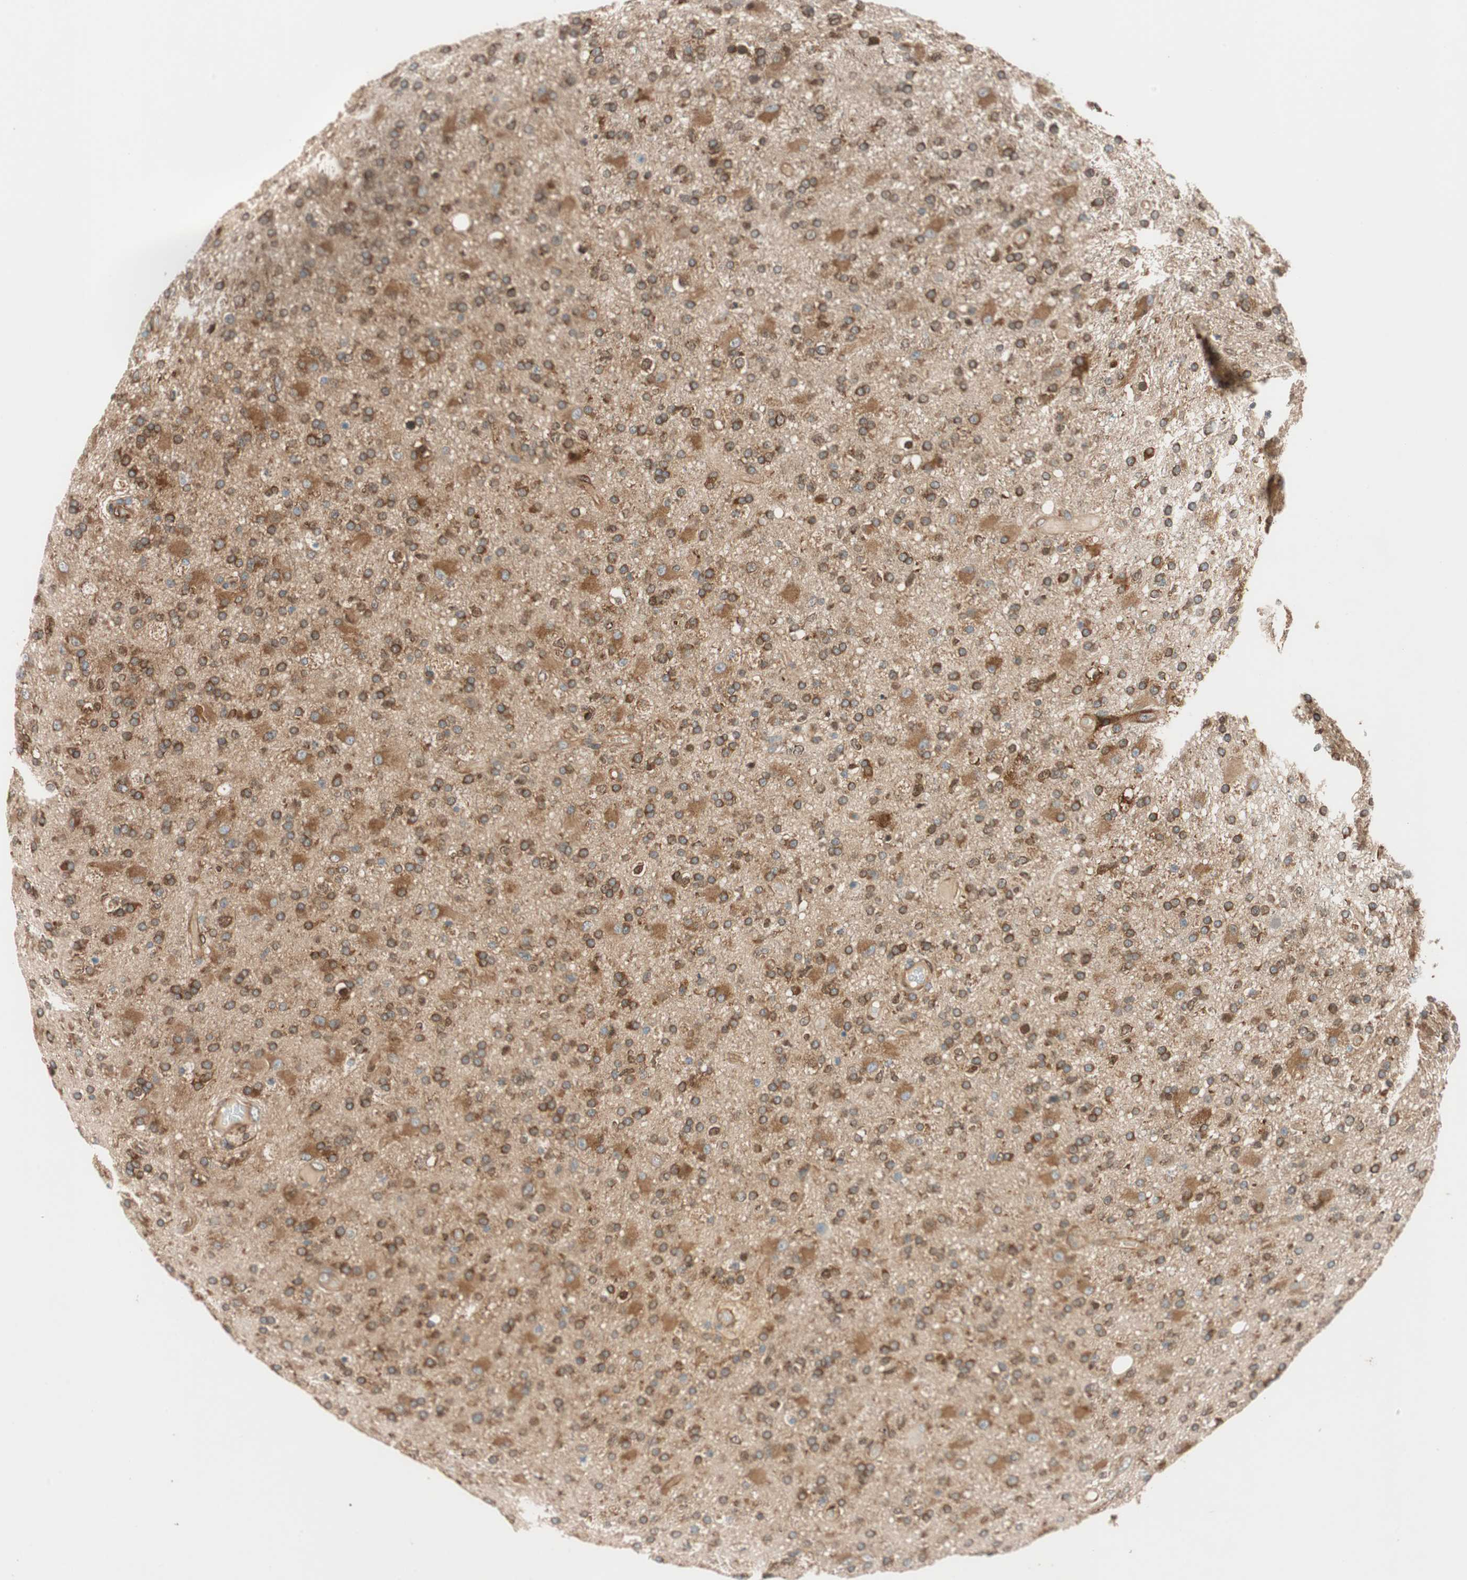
{"staining": {"intensity": "strong", "quantity": ">75%", "location": "cytoplasmic/membranous"}, "tissue": "glioma", "cell_type": "Tumor cells", "image_type": "cancer", "snomed": [{"axis": "morphology", "description": "Glioma, malignant, High grade"}, {"axis": "topography", "description": "Brain"}], "caption": "Brown immunohistochemical staining in malignant glioma (high-grade) exhibits strong cytoplasmic/membranous positivity in approximately >75% of tumor cells.", "gene": "WASL", "patient": {"sex": "male", "age": 33}}